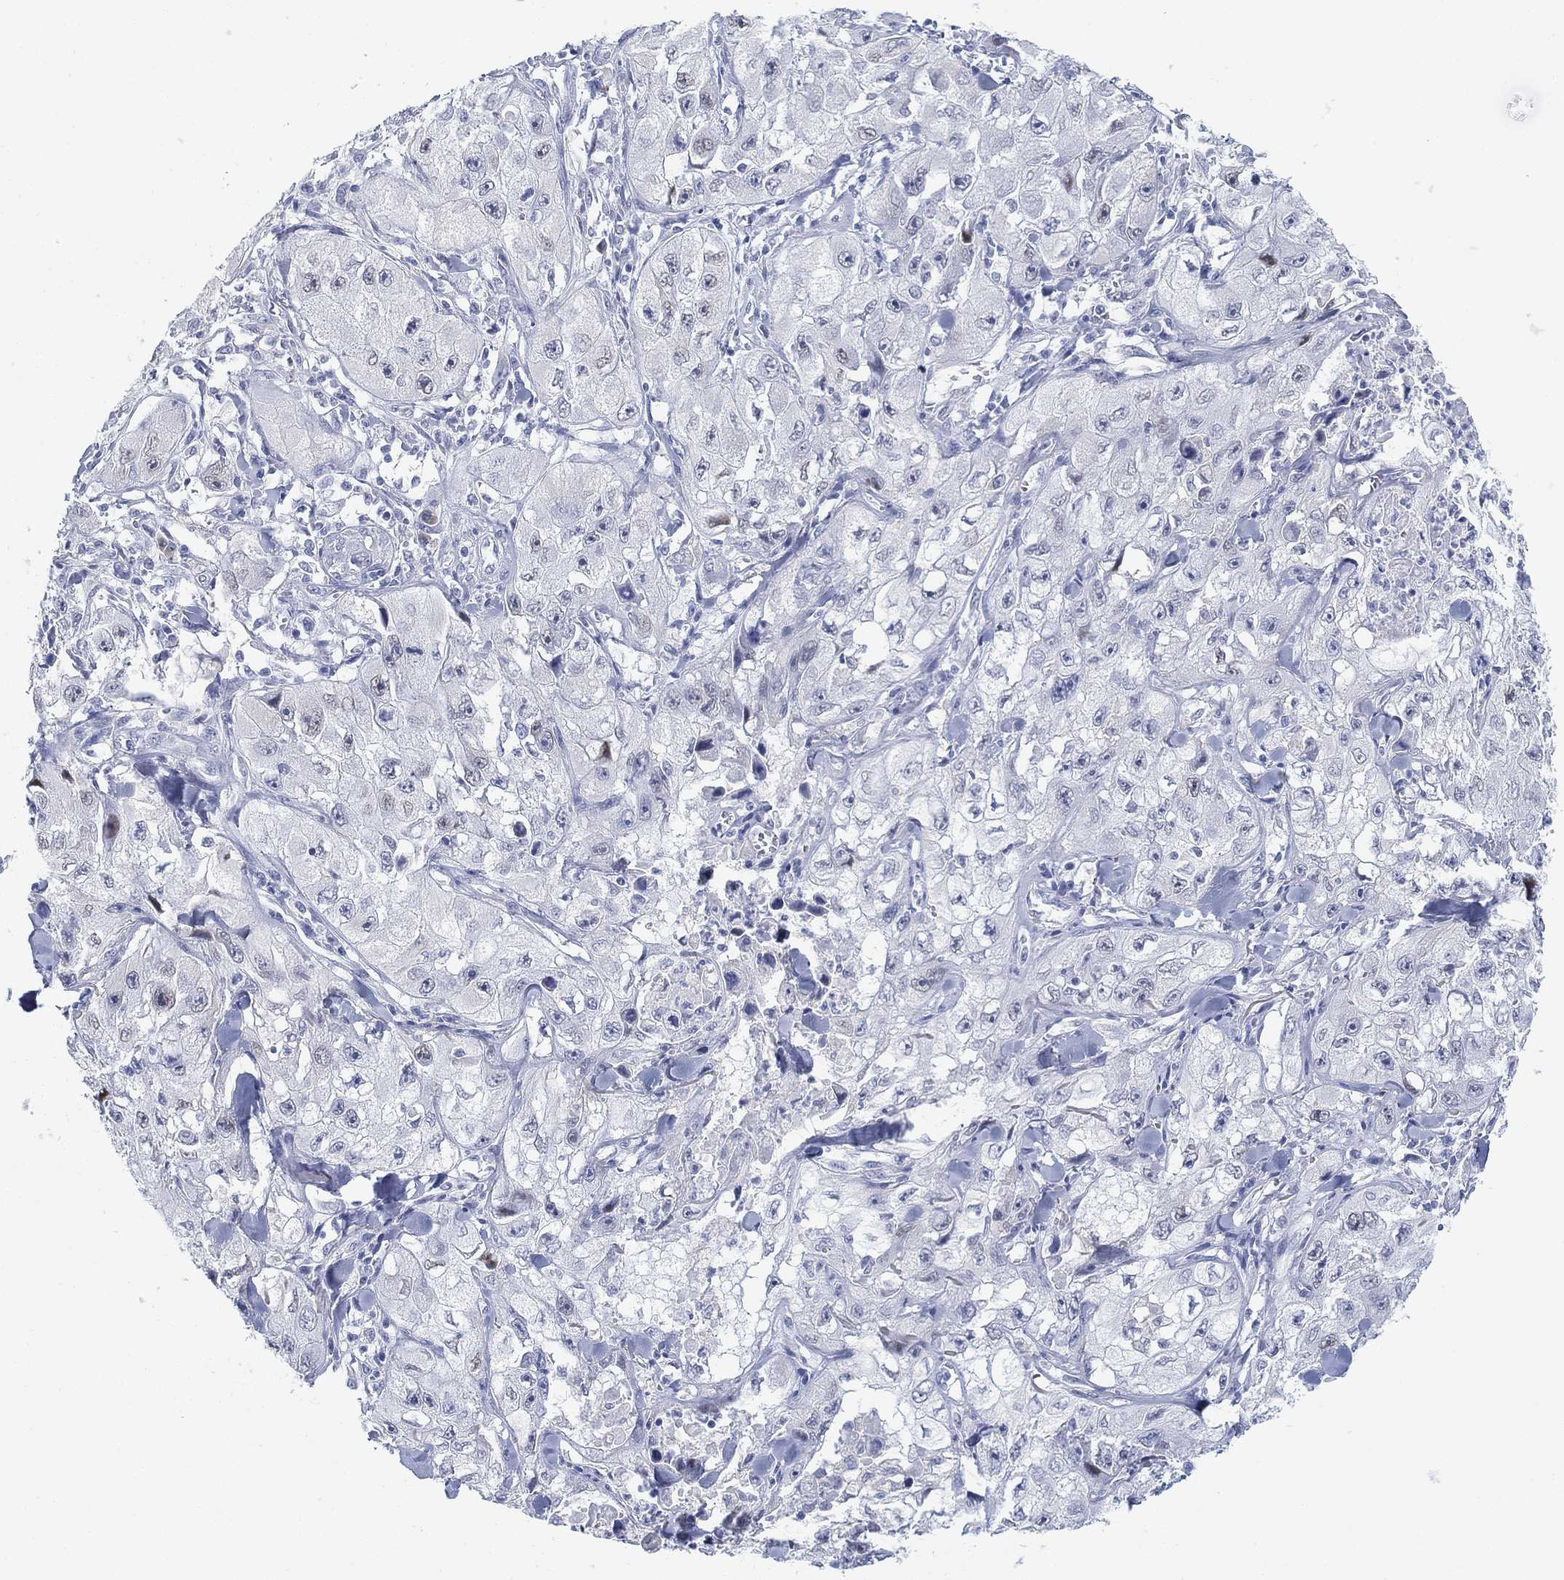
{"staining": {"intensity": "negative", "quantity": "none", "location": "none"}, "tissue": "skin cancer", "cell_type": "Tumor cells", "image_type": "cancer", "snomed": [{"axis": "morphology", "description": "Squamous cell carcinoma, NOS"}, {"axis": "topography", "description": "Skin"}, {"axis": "topography", "description": "Subcutis"}], "caption": "IHC histopathology image of neoplastic tissue: skin squamous cell carcinoma stained with DAB (3,3'-diaminobenzidine) demonstrates no significant protein expression in tumor cells.", "gene": "GCNA", "patient": {"sex": "male", "age": 73}}